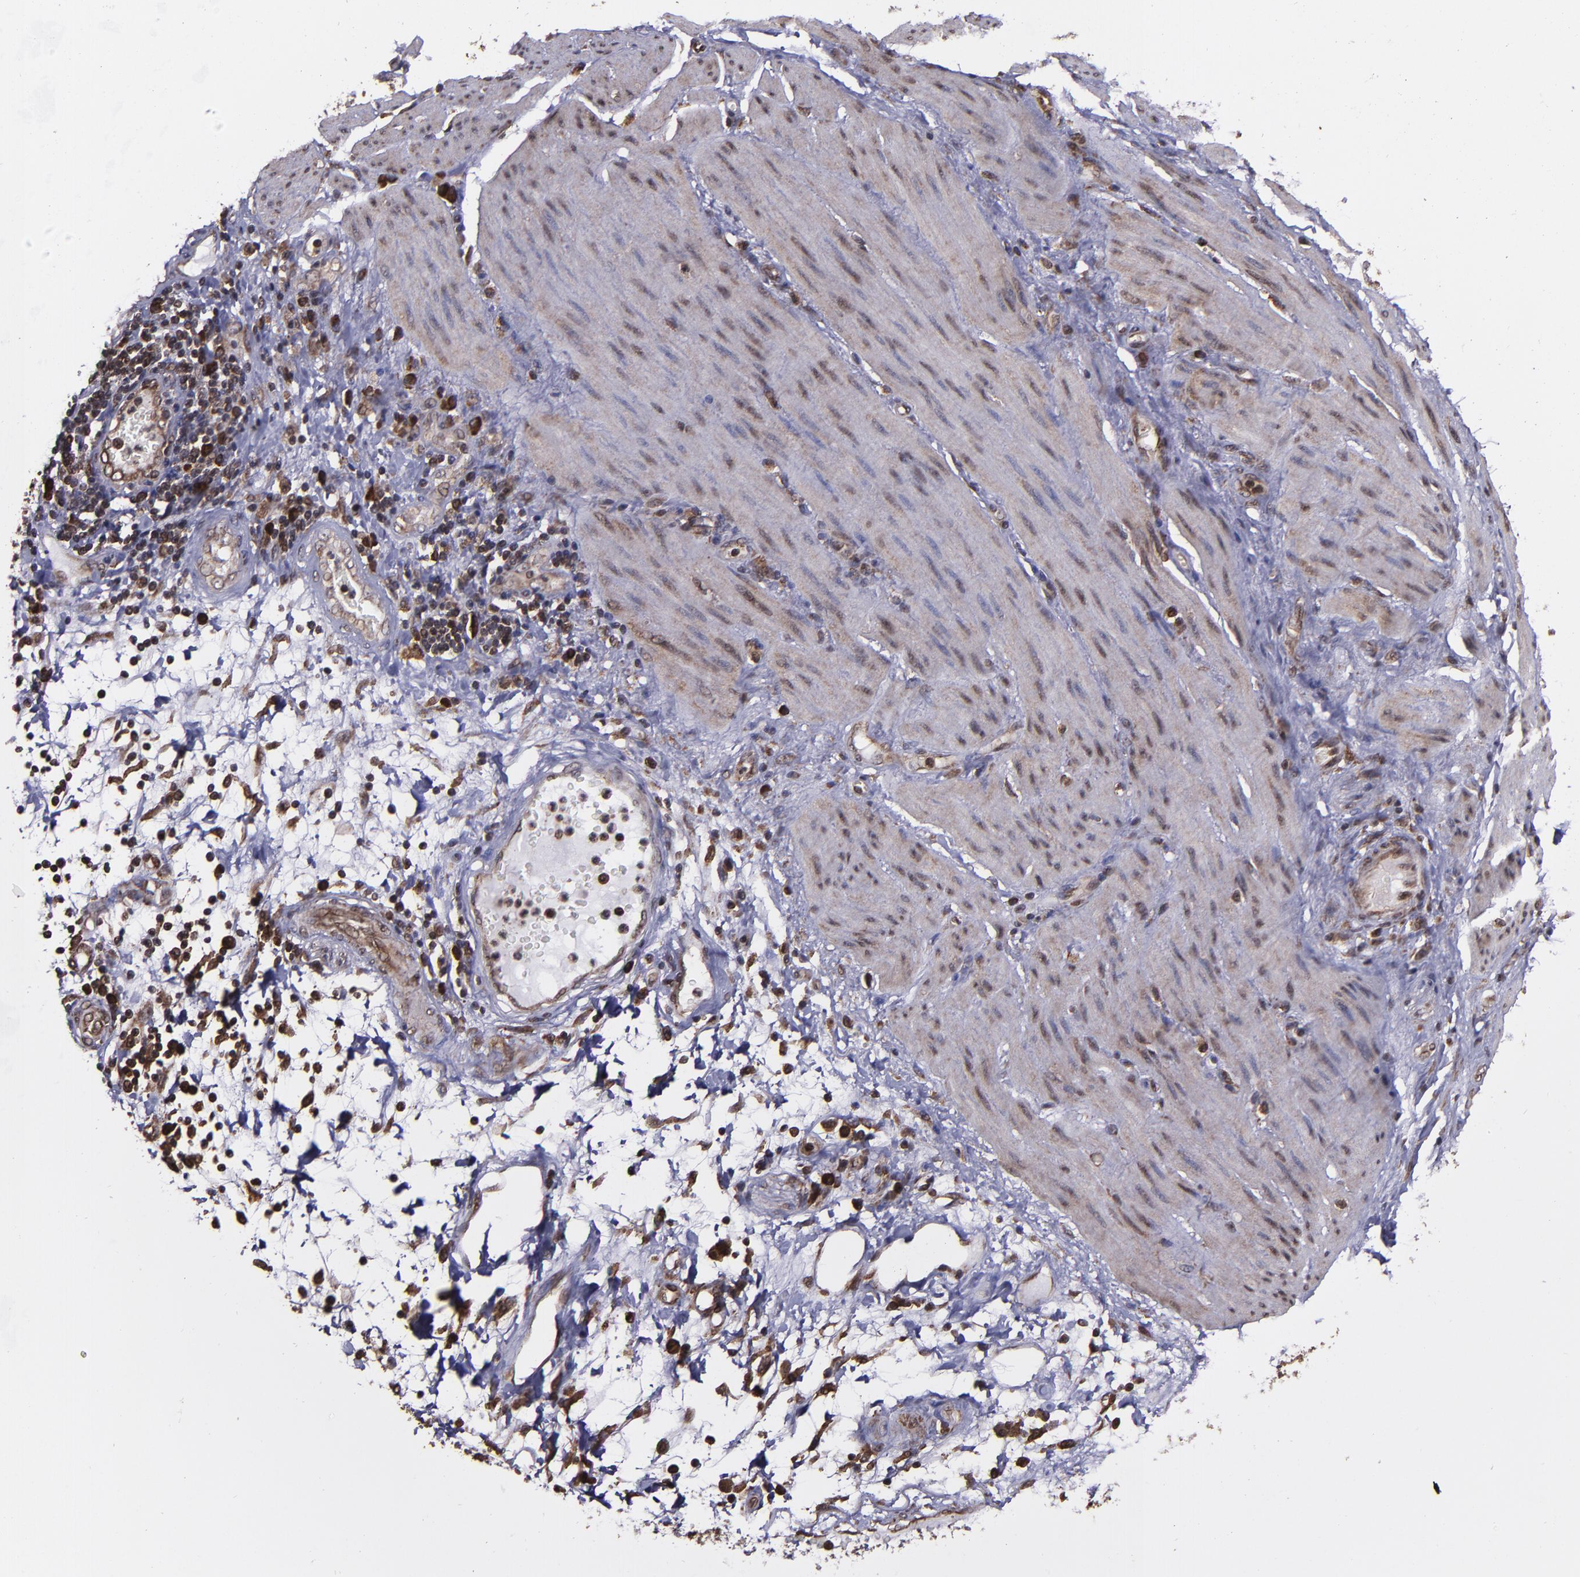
{"staining": {"intensity": "strong", "quantity": ">75%", "location": "cytoplasmic/membranous,nuclear"}, "tissue": "stomach cancer", "cell_type": "Tumor cells", "image_type": "cancer", "snomed": [{"axis": "morphology", "description": "Adenocarcinoma, NOS"}, {"axis": "topography", "description": "Pancreas"}, {"axis": "topography", "description": "Stomach, upper"}], "caption": "Stomach adenocarcinoma stained with a protein marker demonstrates strong staining in tumor cells.", "gene": "EIF4ENIF1", "patient": {"sex": "male", "age": 77}}